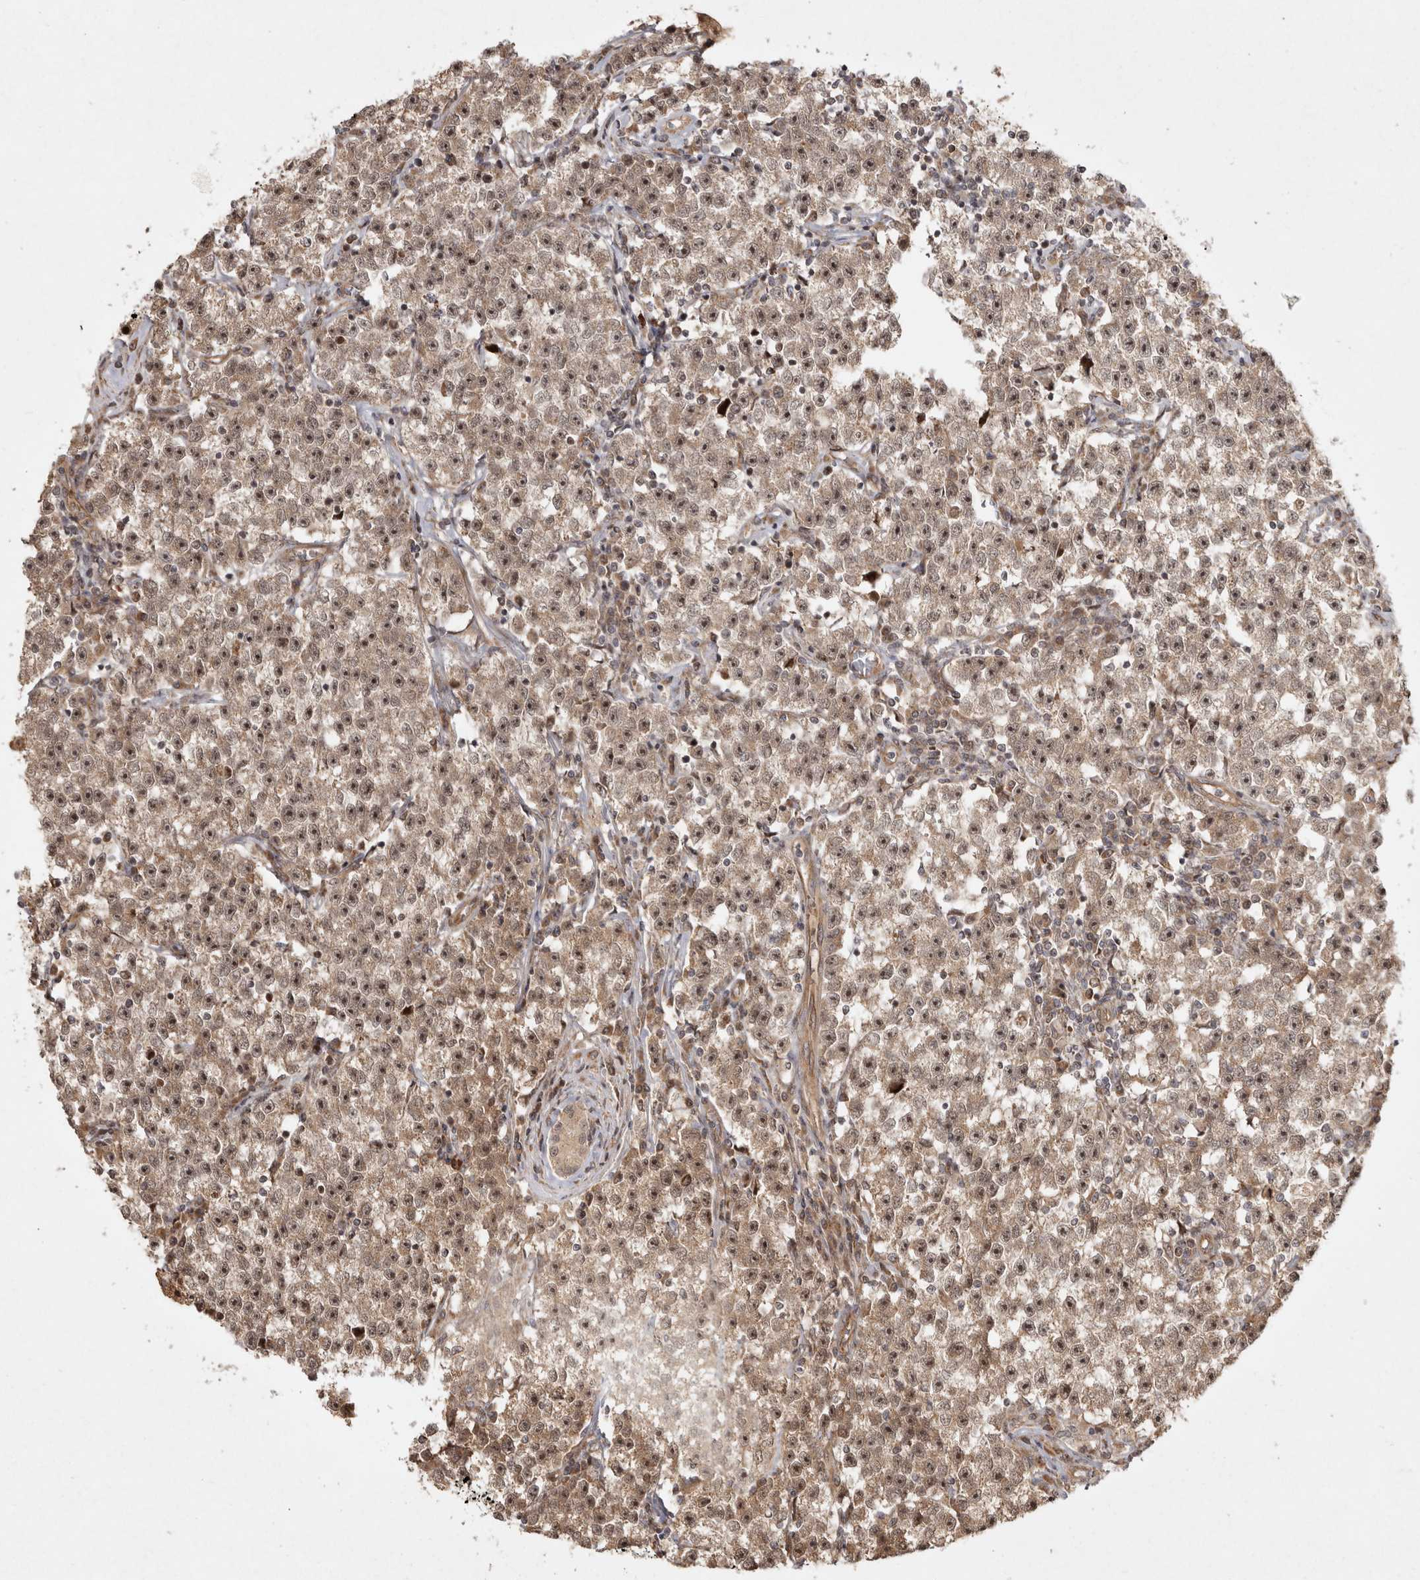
{"staining": {"intensity": "moderate", "quantity": ">75%", "location": "cytoplasmic/membranous,nuclear"}, "tissue": "testis cancer", "cell_type": "Tumor cells", "image_type": "cancer", "snomed": [{"axis": "morphology", "description": "Seminoma, NOS"}, {"axis": "topography", "description": "Testis"}], "caption": "A brown stain shows moderate cytoplasmic/membranous and nuclear positivity of a protein in human seminoma (testis) tumor cells.", "gene": "CAMSAP2", "patient": {"sex": "male", "age": 22}}